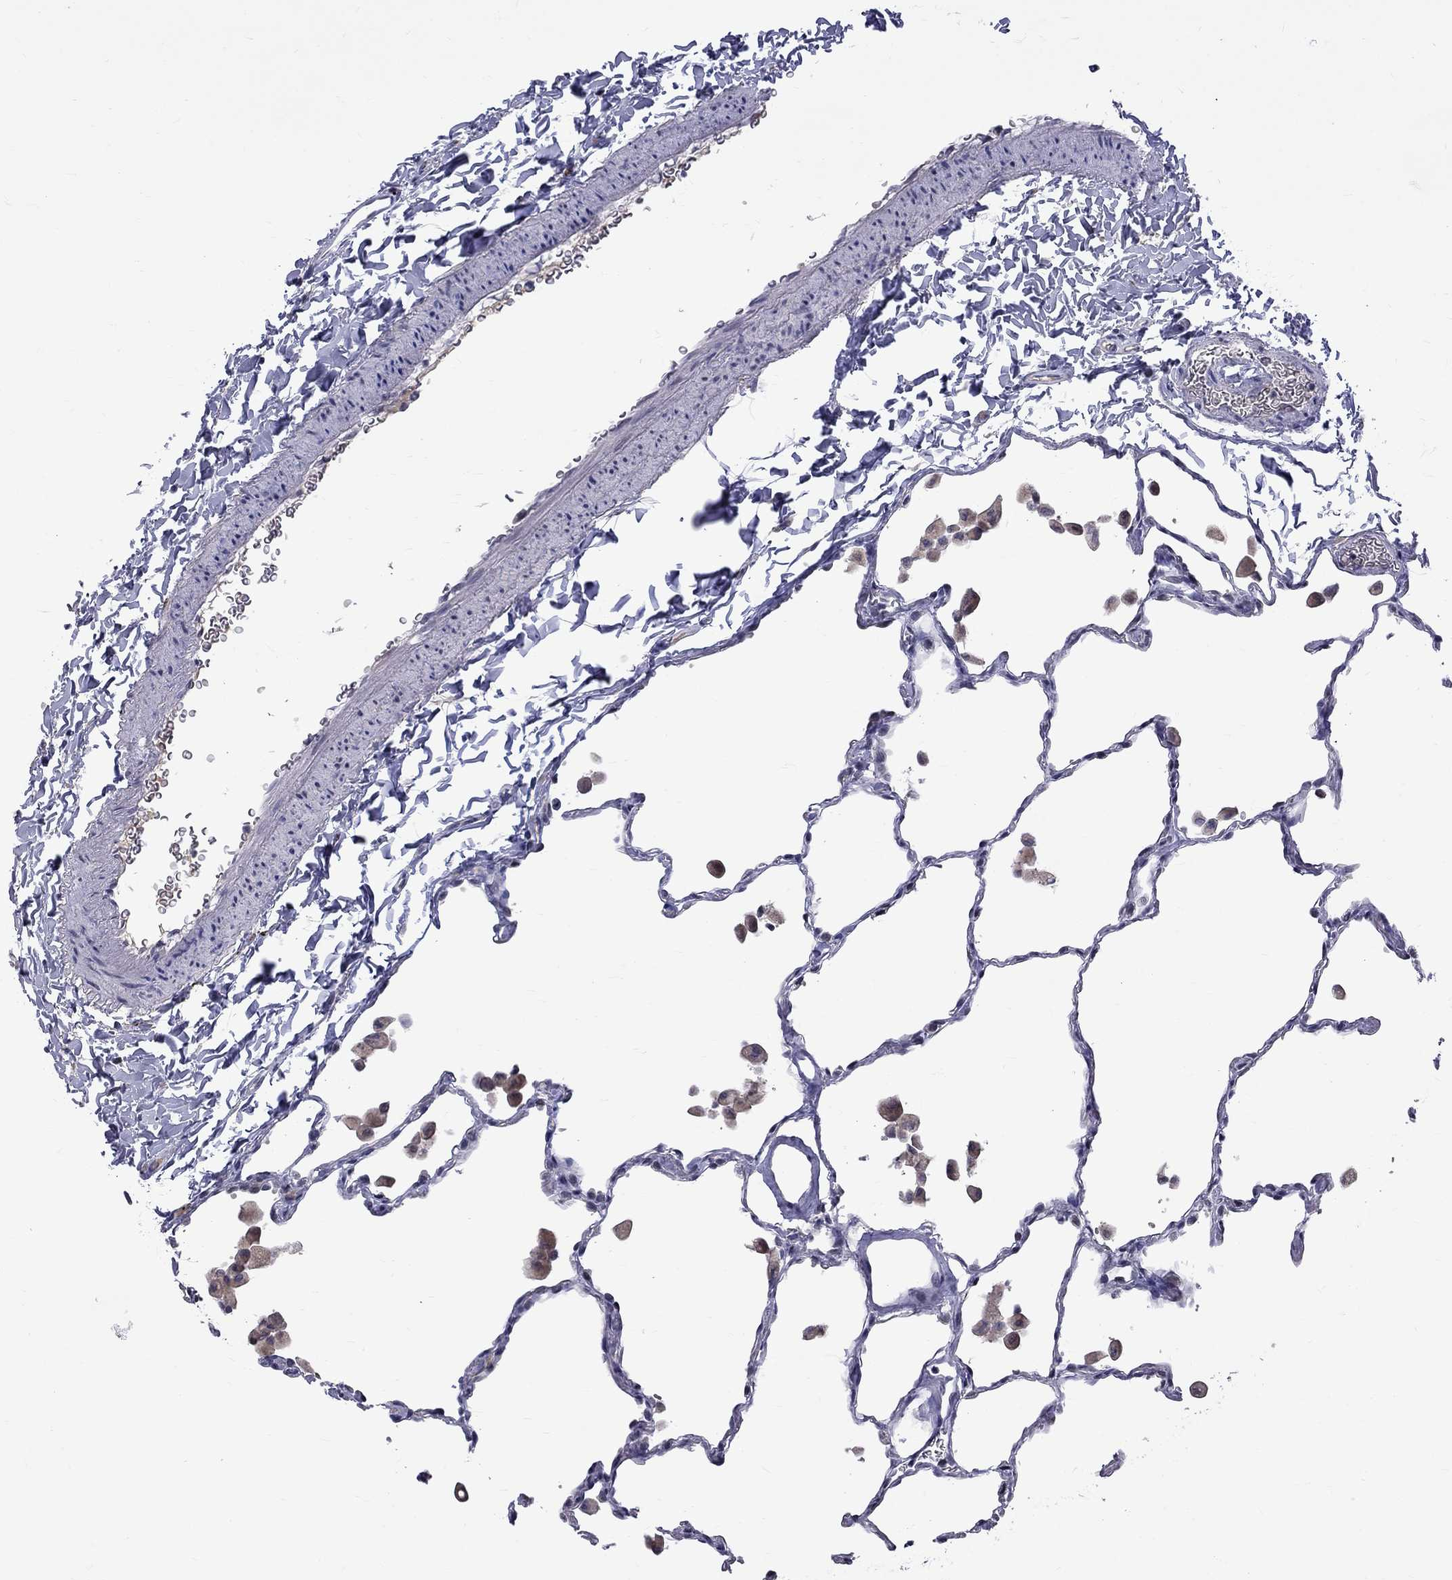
{"staining": {"intensity": "negative", "quantity": "none", "location": "none"}, "tissue": "lung", "cell_type": "Alveolar cells", "image_type": "normal", "snomed": [{"axis": "morphology", "description": "Normal tissue, NOS"}, {"axis": "topography", "description": "Lung"}], "caption": "IHC of benign human lung shows no staining in alveolar cells.", "gene": "RTL9", "patient": {"sex": "female", "age": 47}}